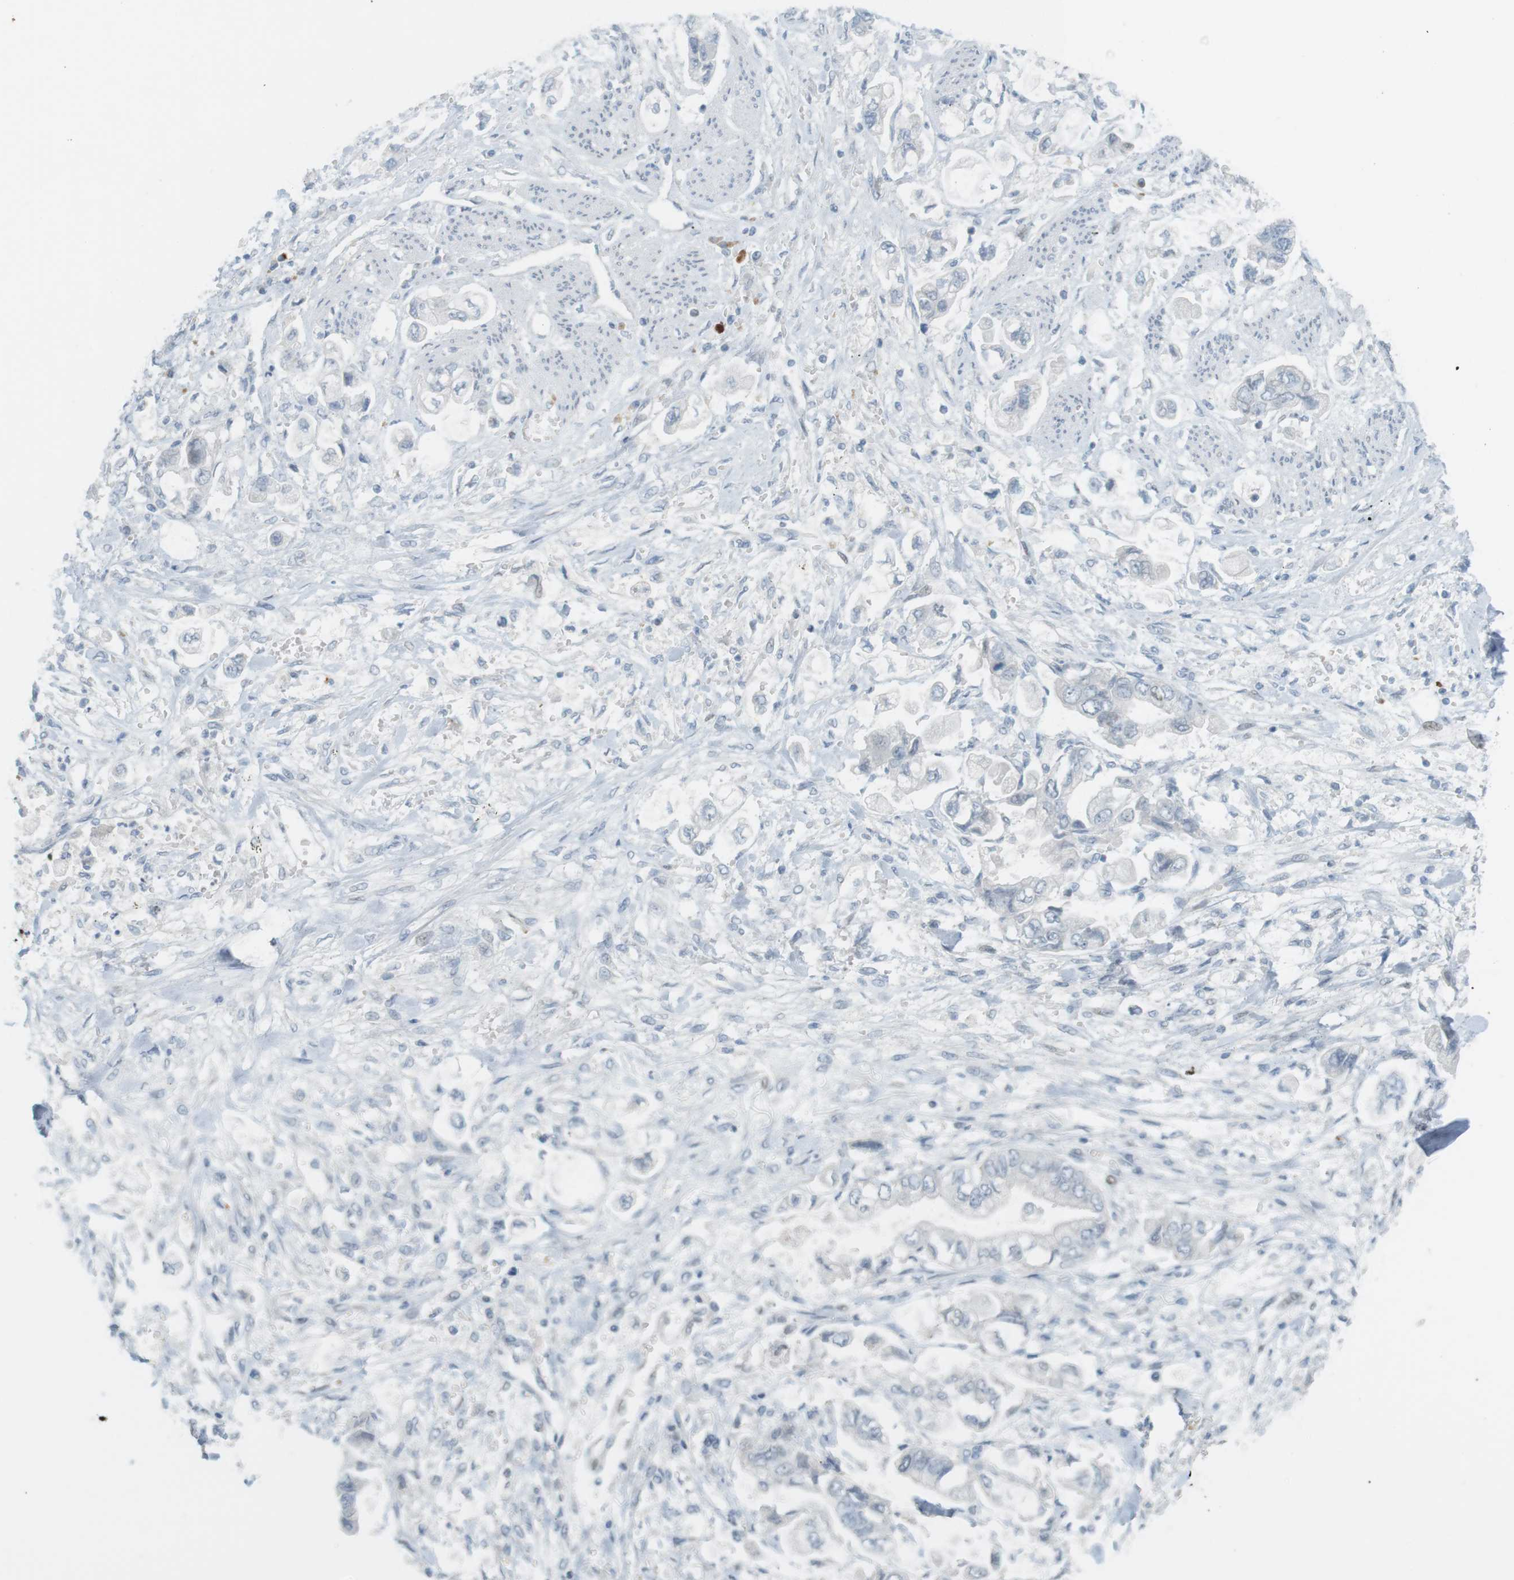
{"staining": {"intensity": "negative", "quantity": "none", "location": "none"}, "tissue": "stomach cancer", "cell_type": "Tumor cells", "image_type": "cancer", "snomed": [{"axis": "morphology", "description": "Normal tissue, NOS"}, {"axis": "morphology", "description": "Adenocarcinoma, NOS"}, {"axis": "topography", "description": "Stomach"}], "caption": "This is an IHC micrograph of stomach cancer (adenocarcinoma). There is no staining in tumor cells.", "gene": "DMC1", "patient": {"sex": "male", "age": 62}}